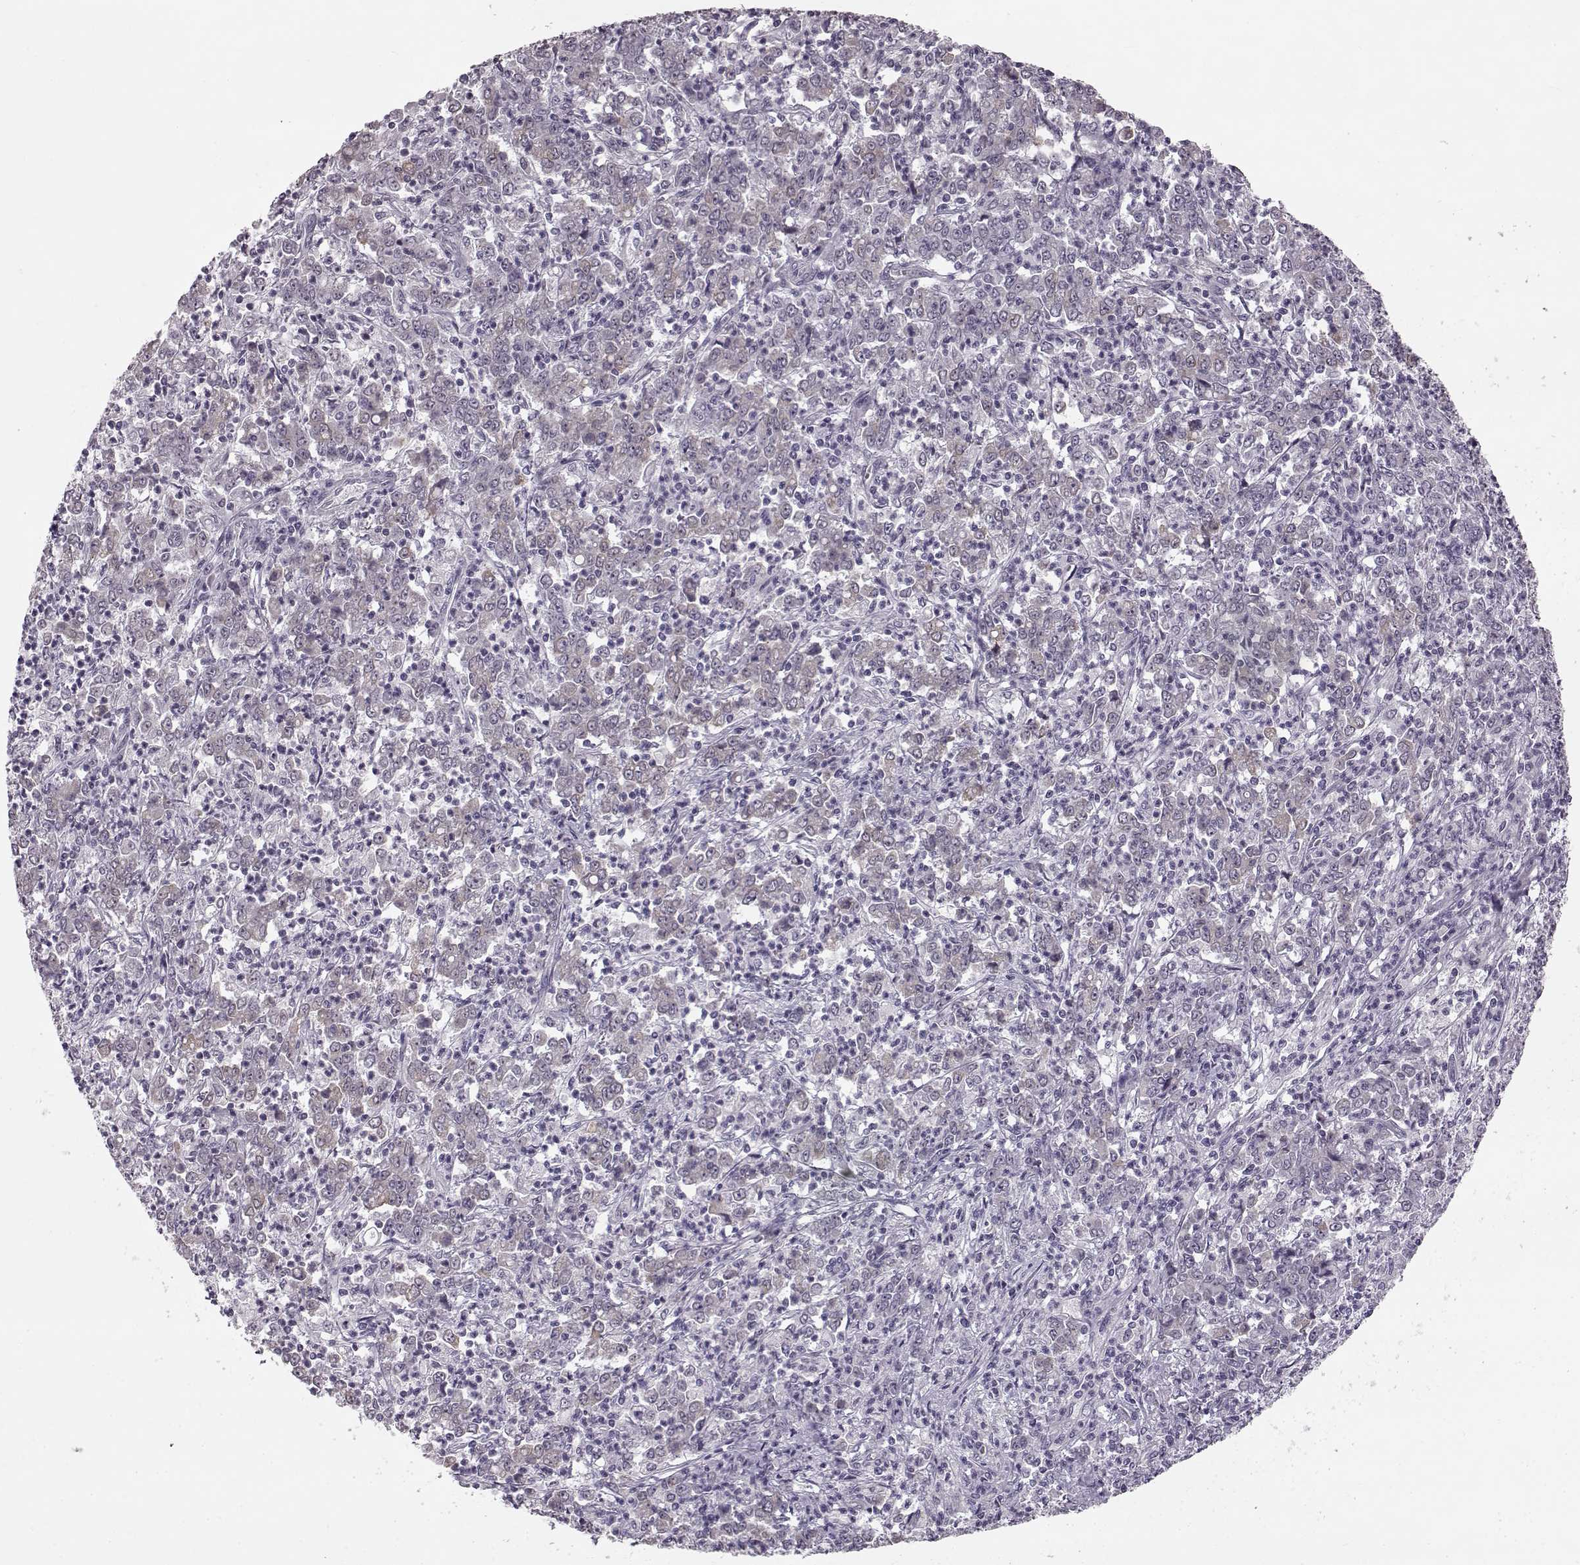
{"staining": {"intensity": "negative", "quantity": "none", "location": "none"}, "tissue": "stomach cancer", "cell_type": "Tumor cells", "image_type": "cancer", "snomed": [{"axis": "morphology", "description": "Adenocarcinoma, NOS"}, {"axis": "topography", "description": "Stomach, lower"}], "caption": "IHC of human stomach cancer (adenocarcinoma) displays no expression in tumor cells.", "gene": "MAP6D1", "patient": {"sex": "female", "age": 71}}